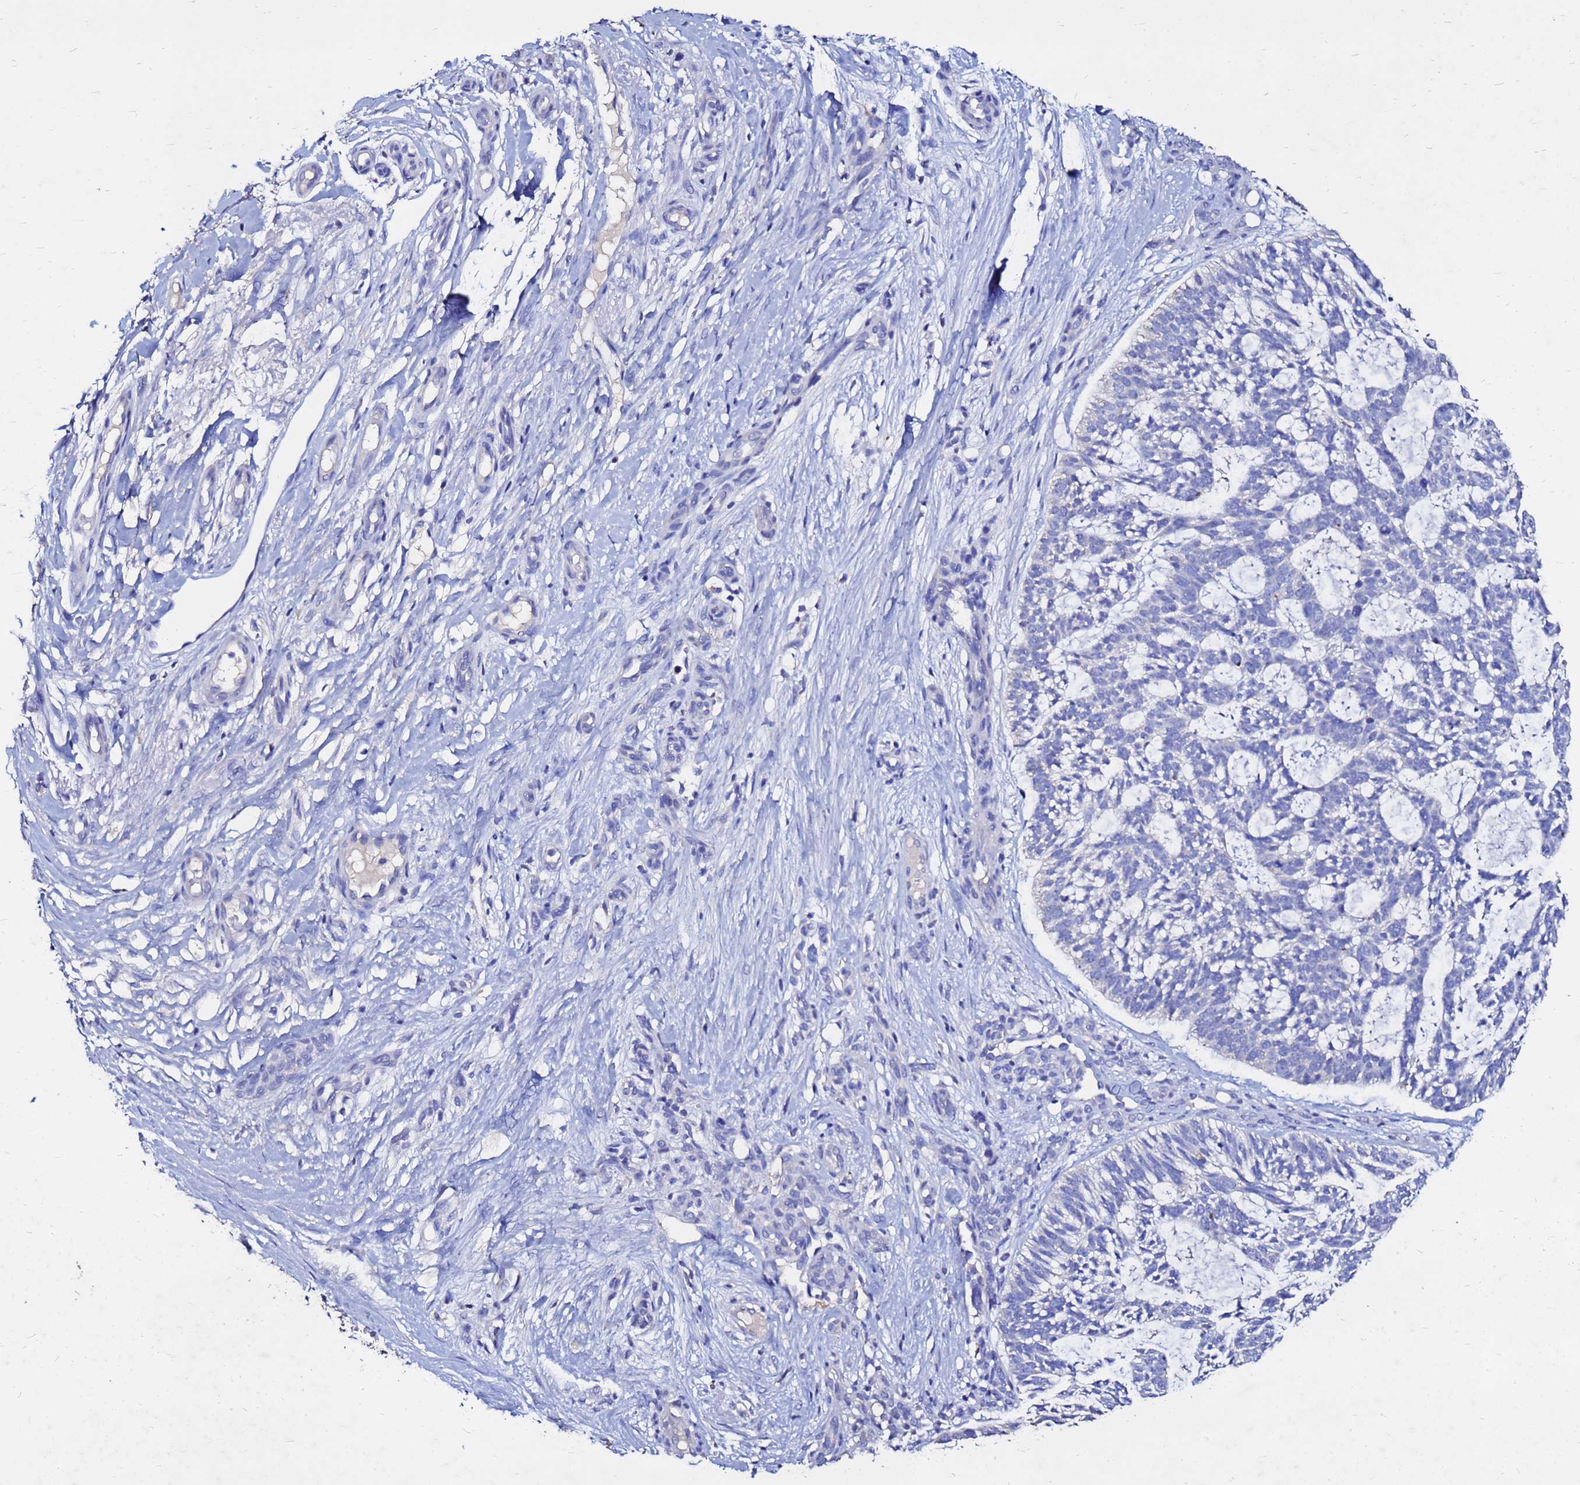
{"staining": {"intensity": "negative", "quantity": "none", "location": "none"}, "tissue": "skin cancer", "cell_type": "Tumor cells", "image_type": "cancer", "snomed": [{"axis": "morphology", "description": "Basal cell carcinoma"}, {"axis": "topography", "description": "Skin"}], "caption": "Protein analysis of skin cancer displays no significant expression in tumor cells. (Immunohistochemistry (ihc), brightfield microscopy, high magnification).", "gene": "FAM183A", "patient": {"sex": "male", "age": 88}}